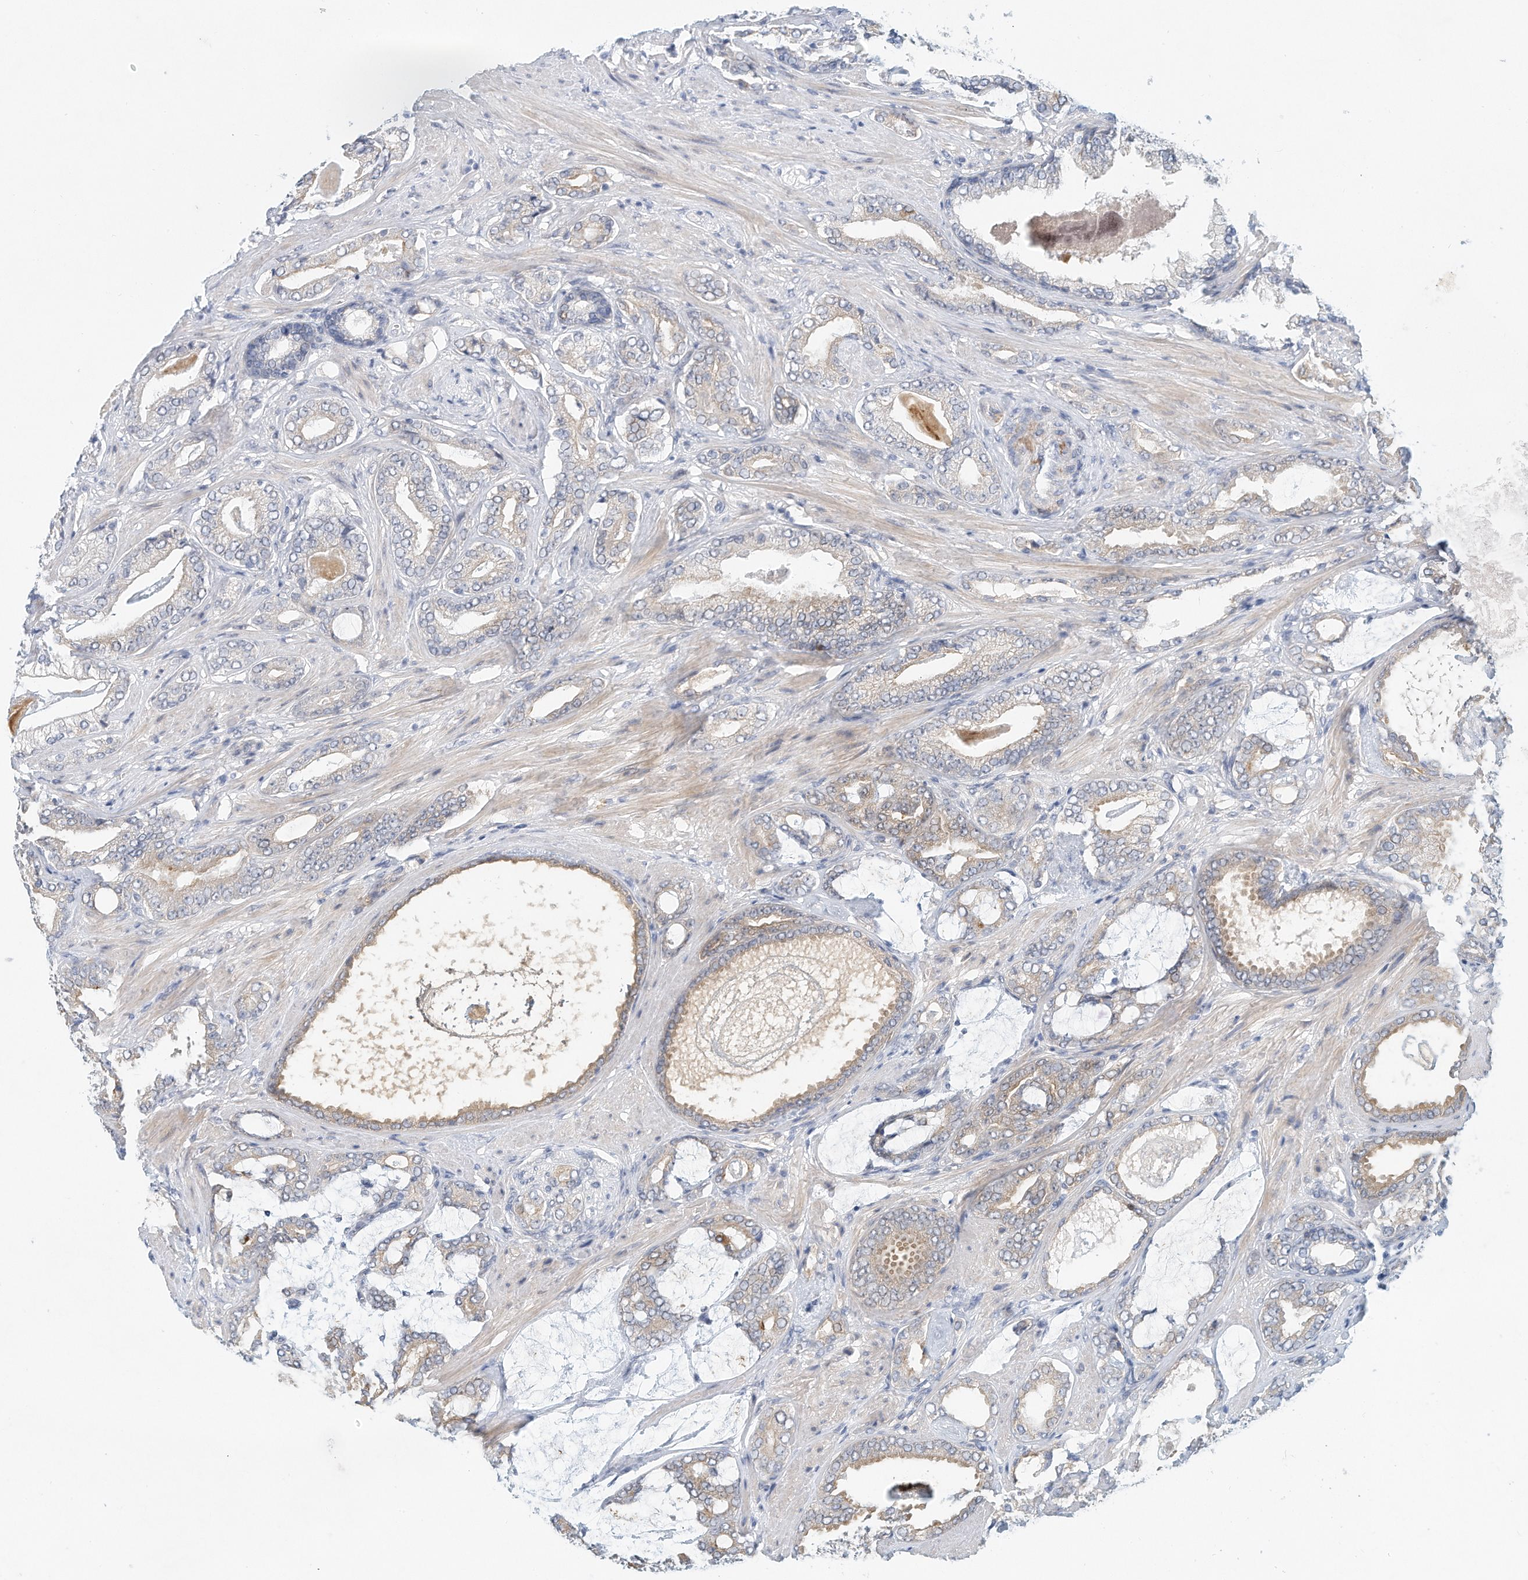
{"staining": {"intensity": "weak", "quantity": "<25%", "location": "cytoplasmic/membranous"}, "tissue": "prostate cancer", "cell_type": "Tumor cells", "image_type": "cancer", "snomed": [{"axis": "morphology", "description": "Adenocarcinoma, Low grade"}, {"axis": "topography", "description": "Prostate"}], "caption": "Photomicrograph shows no significant protein expression in tumor cells of prostate cancer.", "gene": "ARHGAP28", "patient": {"sex": "male", "age": 71}}